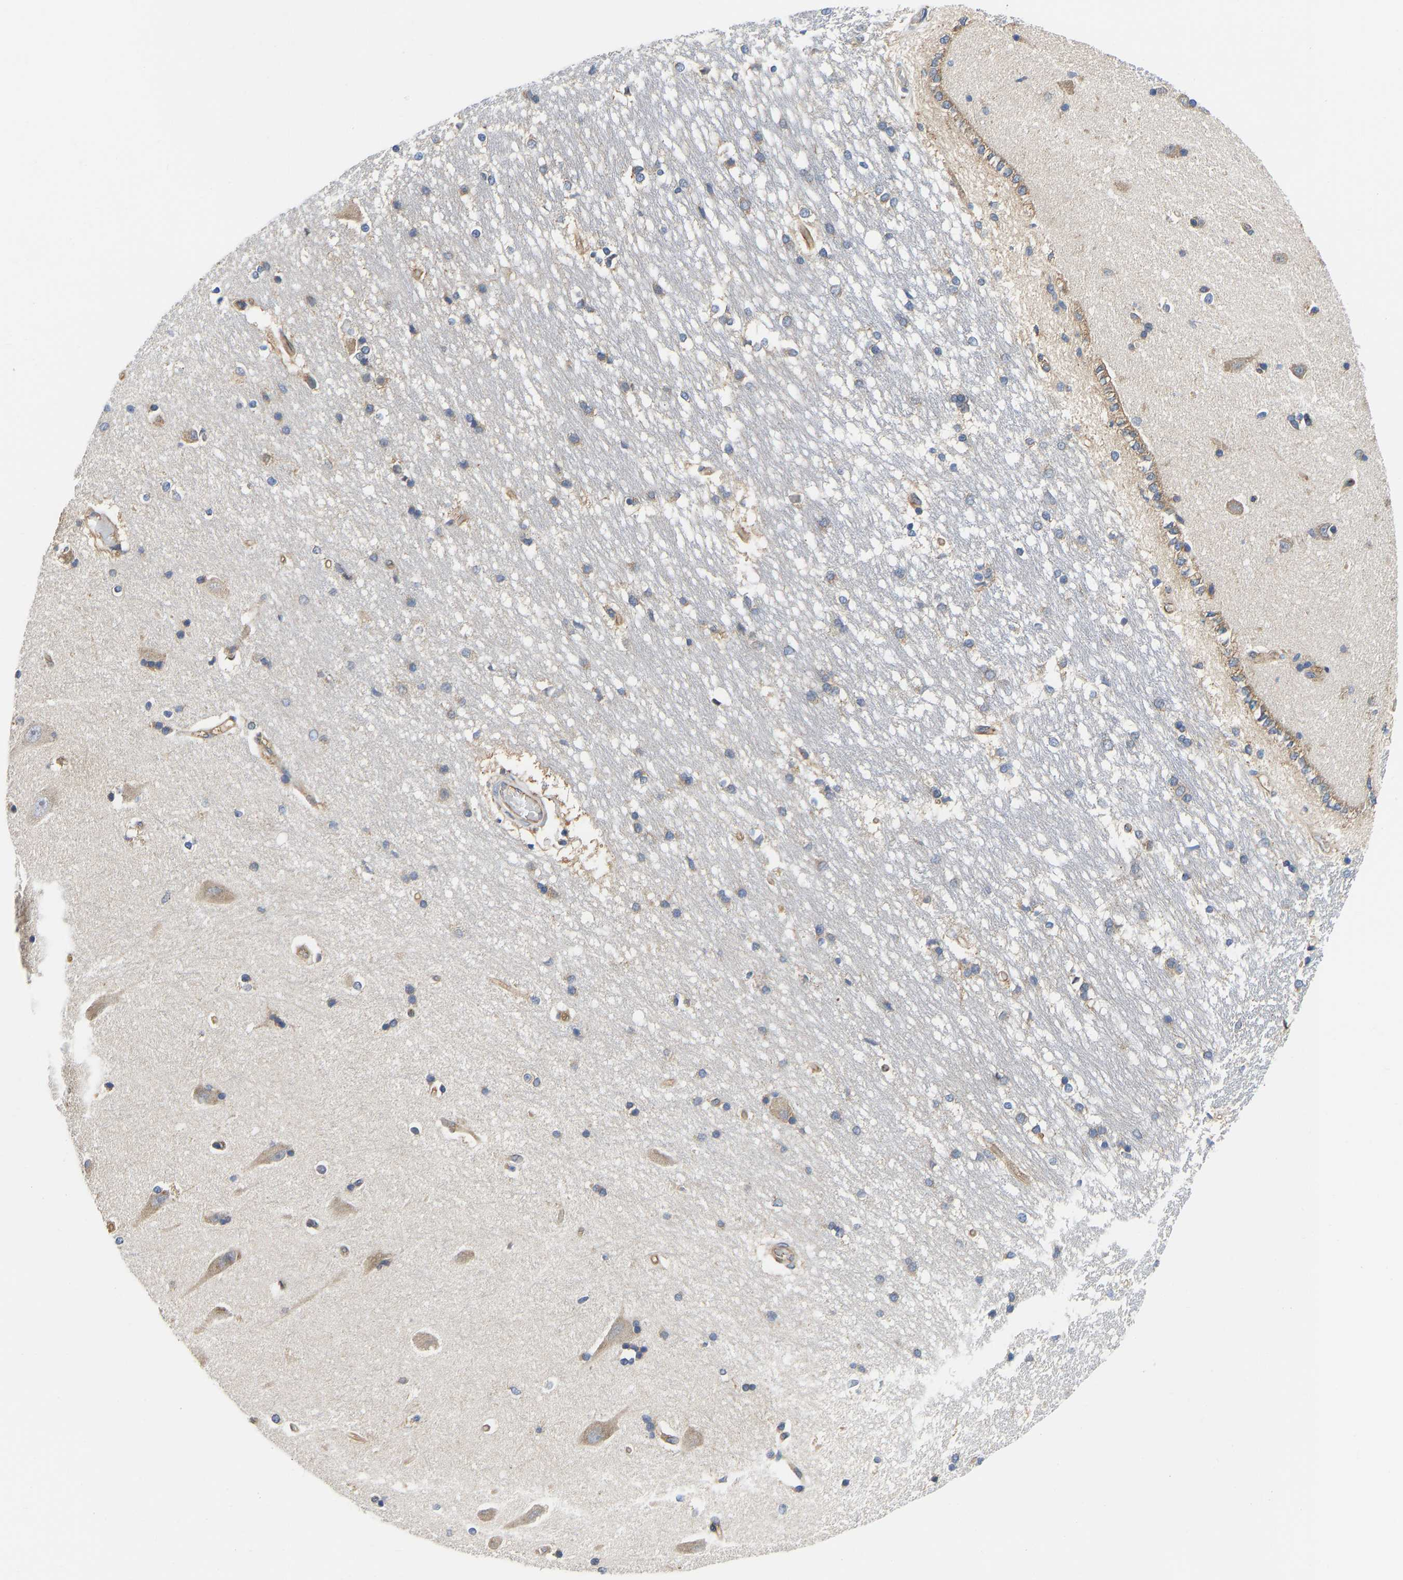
{"staining": {"intensity": "moderate", "quantity": "<25%", "location": "cytoplasmic/membranous"}, "tissue": "hippocampus", "cell_type": "Glial cells", "image_type": "normal", "snomed": [{"axis": "morphology", "description": "Normal tissue, NOS"}, {"axis": "topography", "description": "Hippocampus"}], "caption": "This histopathology image reveals benign hippocampus stained with IHC to label a protein in brown. The cytoplasmic/membranous of glial cells show moderate positivity for the protein. Nuclei are counter-stained blue.", "gene": "FLNB", "patient": {"sex": "male", "age": 45}}